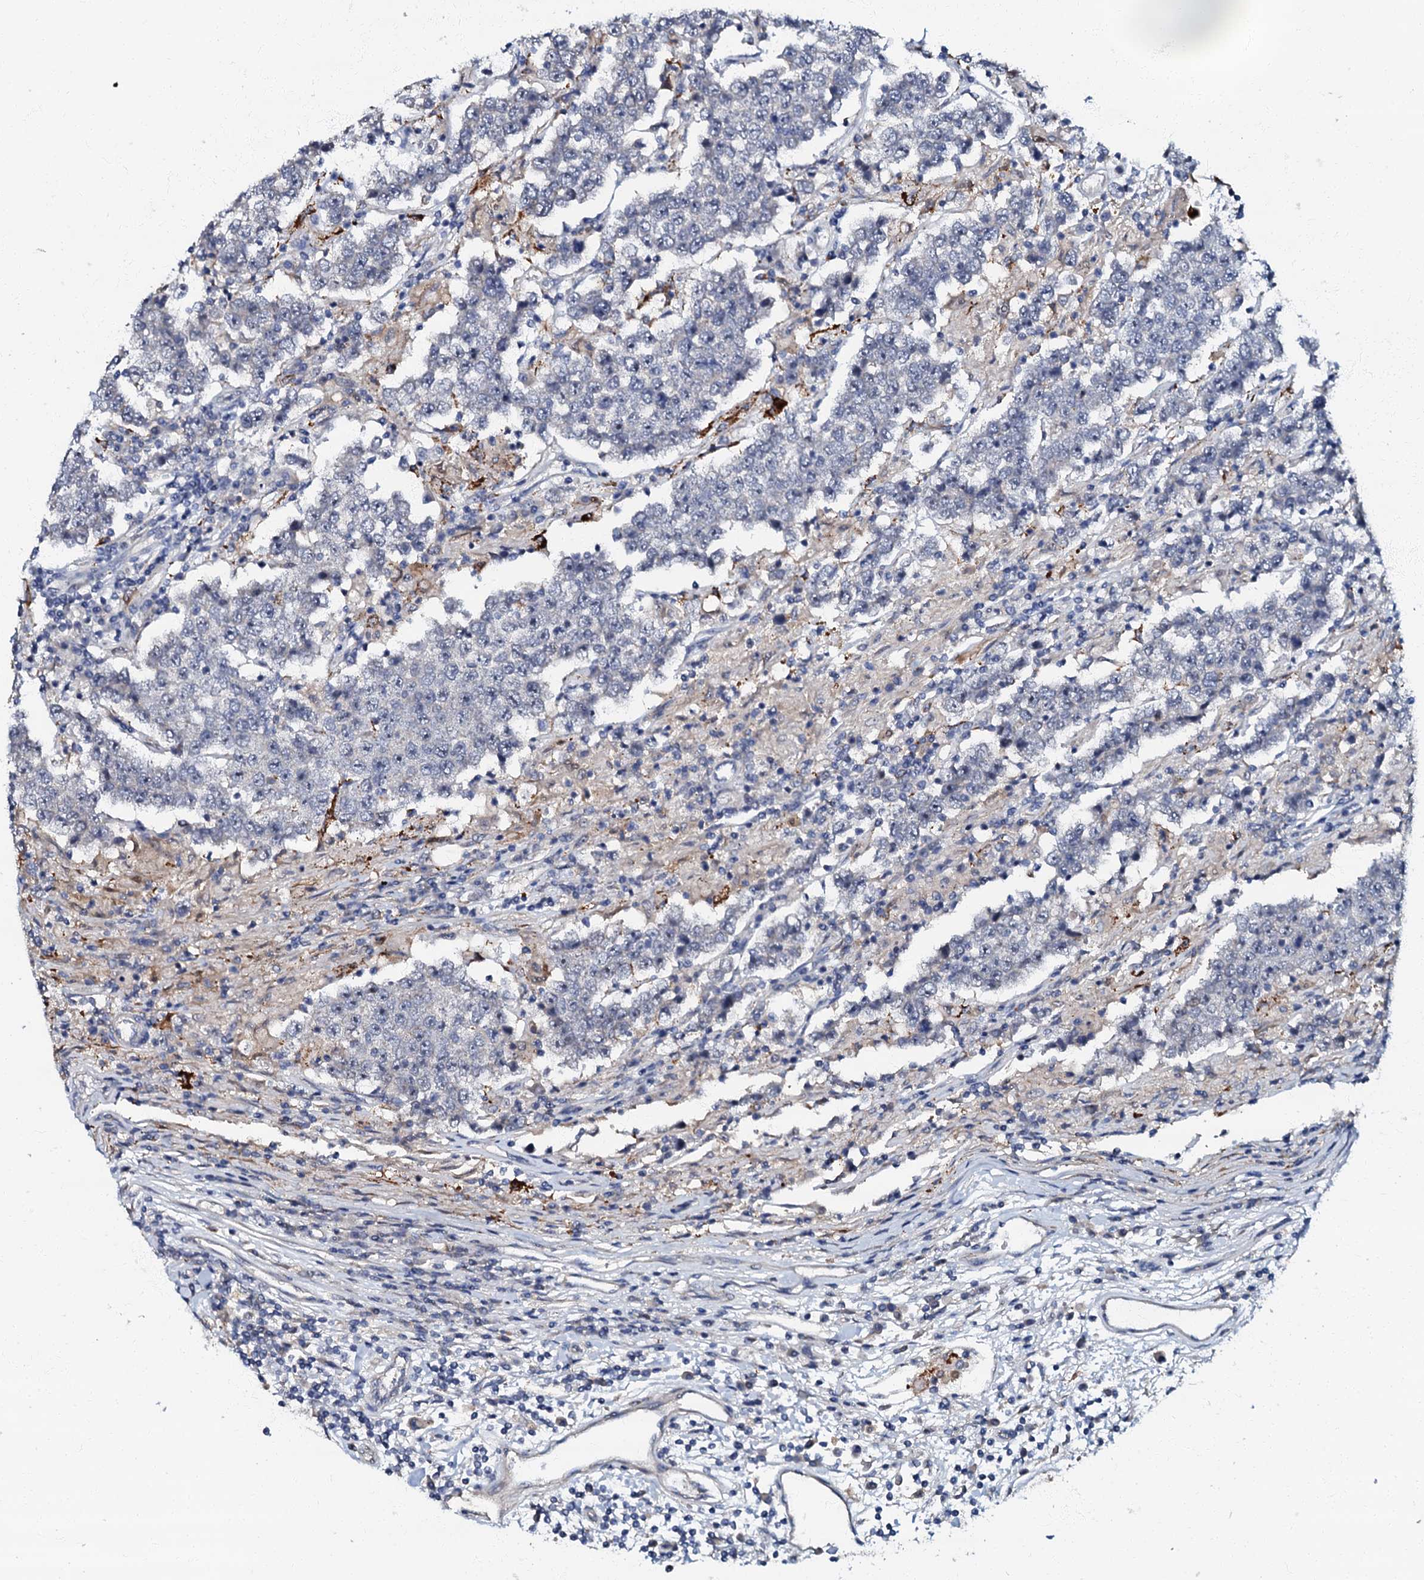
{"staining": {"intensity": "moderate", "quantity": "<25%", "location": "cytoplasmic/membranous"}, "tissue": "testis cancer", "cell_type": "Tumor cells", "image_type": "cancer", "snomed": [{"axis": "morphology", "description": "Normal tissue, NOS"}, {"axis": "morphology", "description": "Urothelial carcinoma, High grade"}, {"axis": "morphology", "description": "Seminoma, NOS"}, {"axis": "morphology", "description": "Carcinoma, Embryonal, NOS"}, {"axis": "topography", "description": "Urinary bladder"}, {"axis": "topography", "description": "Testis"}], "caption": "Immunohistochemistry (IHC) micrograph of neoplastic tissue: testis cancer stained using IHC exhibits low levels of moderate protein expression localized specifically in the cytoplasmic/membranous of tumor cells, appearing as a cytoplasmic/membranous brown color.", "gene": "OLAH", "patient": {"sex": "male", "age": 41}}